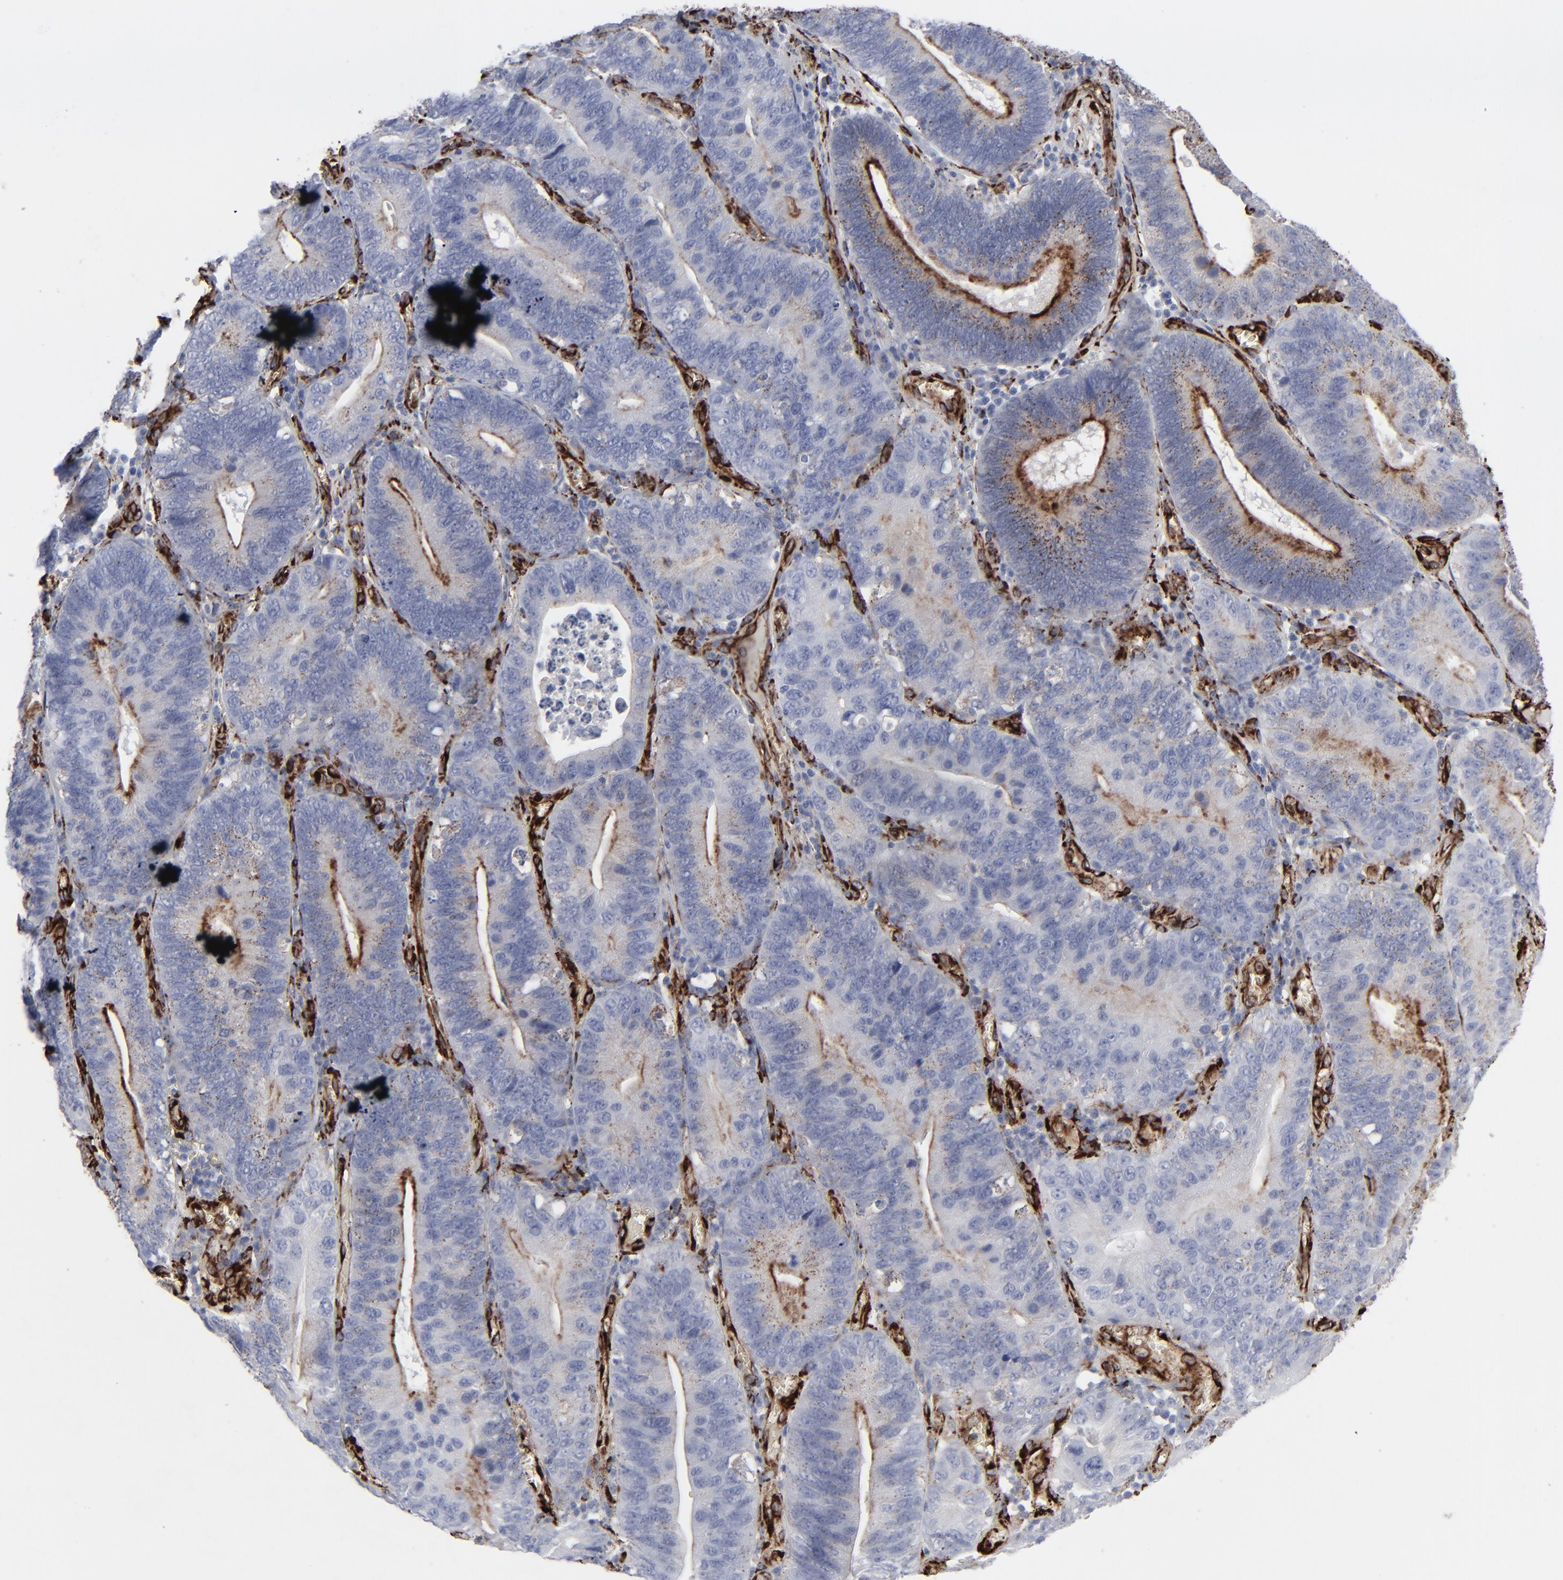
{"staining": {"intensity": "negative", "quantity": "none", "location": "none"}, "tissue": "stomach cancer", "cell_type": "Tumor cells", "image_type": "cancer", "snomed": [{"axis": "morphology", "description": "Adenocarcinoma, NOS"}, {"axis": "topography", "description": "Stomach"}, {"axis": "topography", "description": "Gastric cardia"}], "caption": "Tumor cells show no significant protein expression in stomach cancer. The staining was performed using DAB (3,3'-diaminobenzidine) to visualize the protein expression in brown, while the nuclei were stained in blue with hematoxylin (Magnification: 20x).", "gene": "SPARC", "patient": {"sex": "male", "age": 59}}